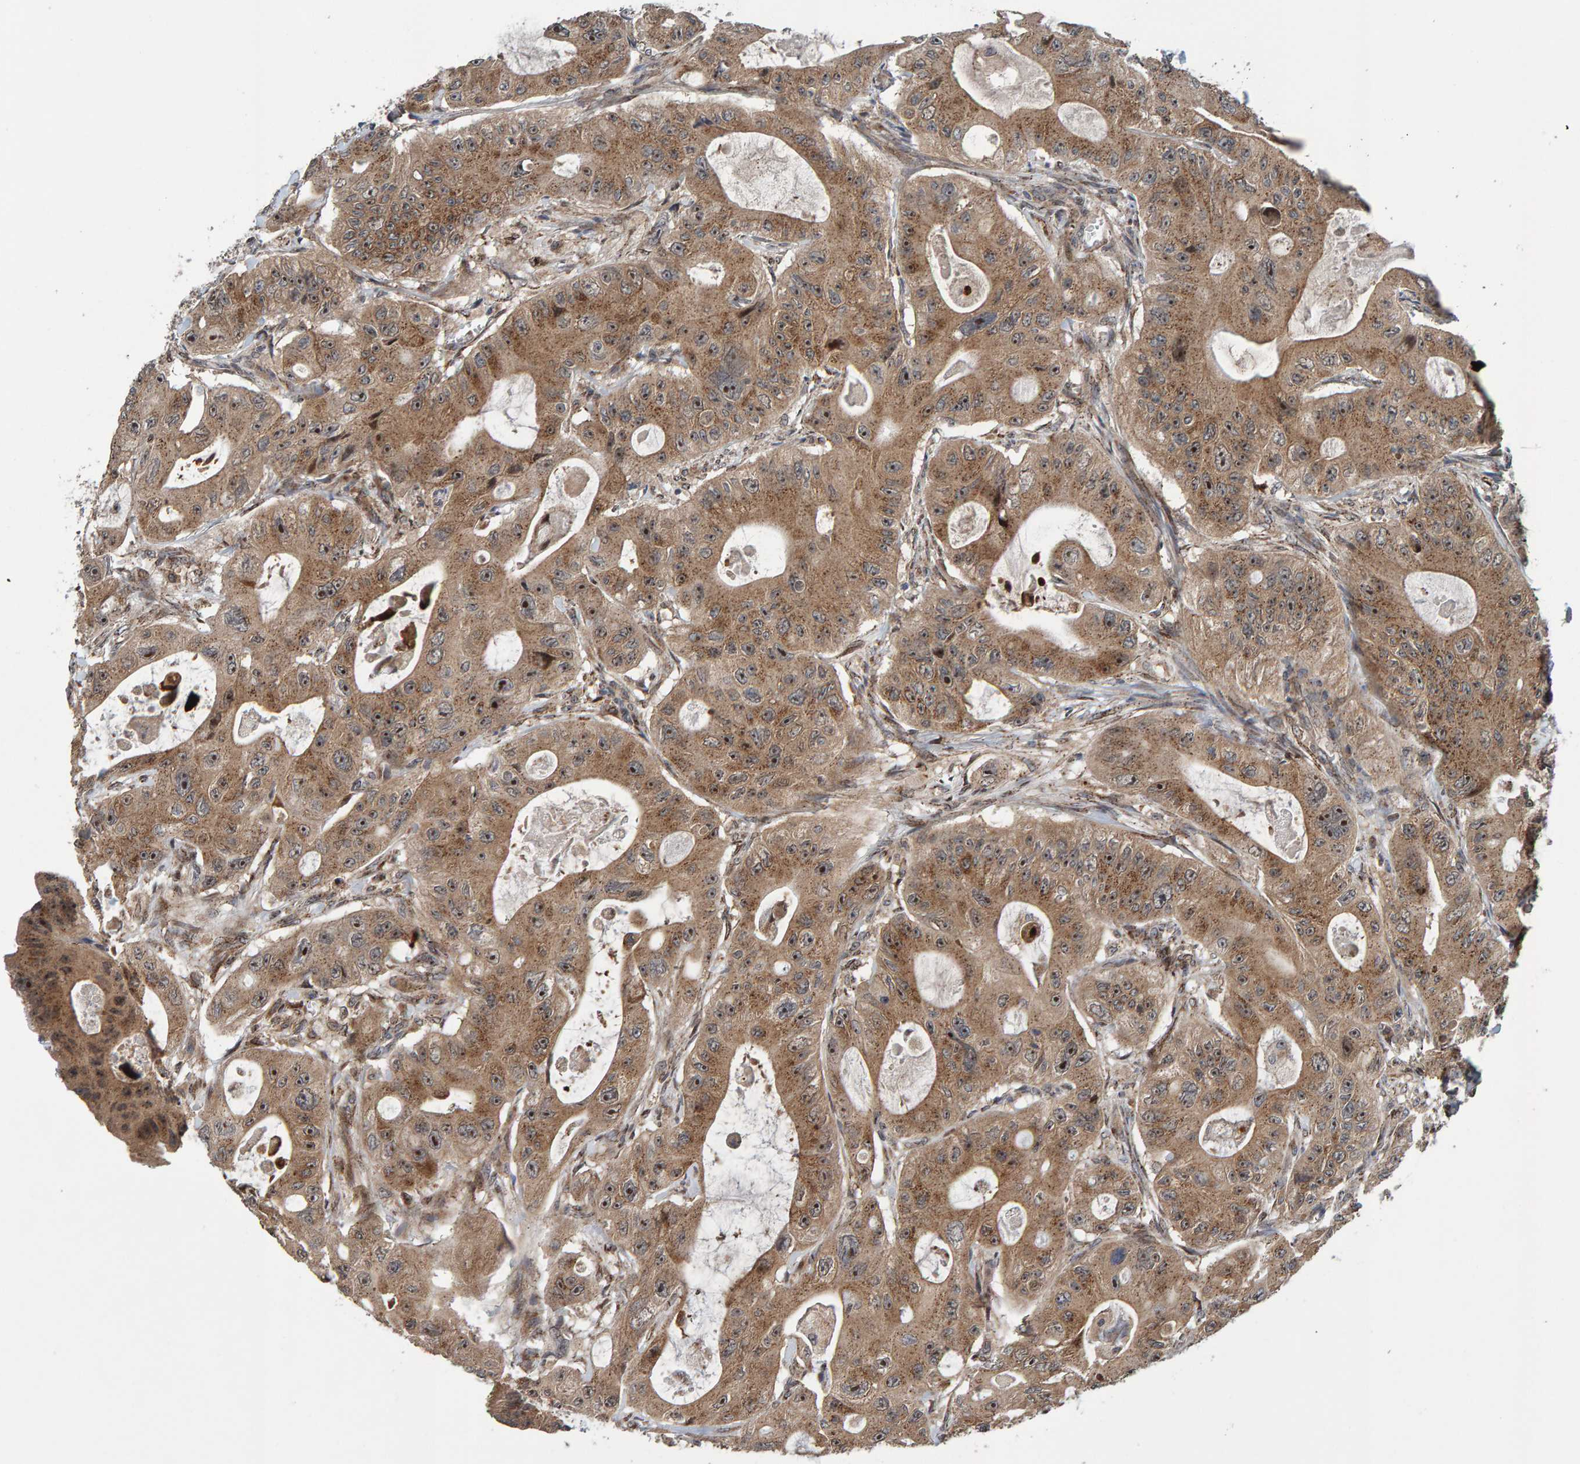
{"staining": {"intensity": "moderate", "quantity": ">75%", "location": "cytoplasmic/membranous,nuclear"}, "tissue": "colorectal cancer", "cell_type": "Tumor cells", "image_type": "cancer", "snomed": [{"axis": "morphology", "description": "Adenocarcinoma, NOS"}, {"axis": "topography", "description": "Colon"}], "caption": "An IHC image of tumor tissue is shown. Protein staining in brown highlights moderate cytoplasmic/membranous and nuclear positivity in colorectal cancer (adenocarcinoma) within tumor cells.", "gene": "CCDC25", "patient": {"sex": "female", "age": 46}}